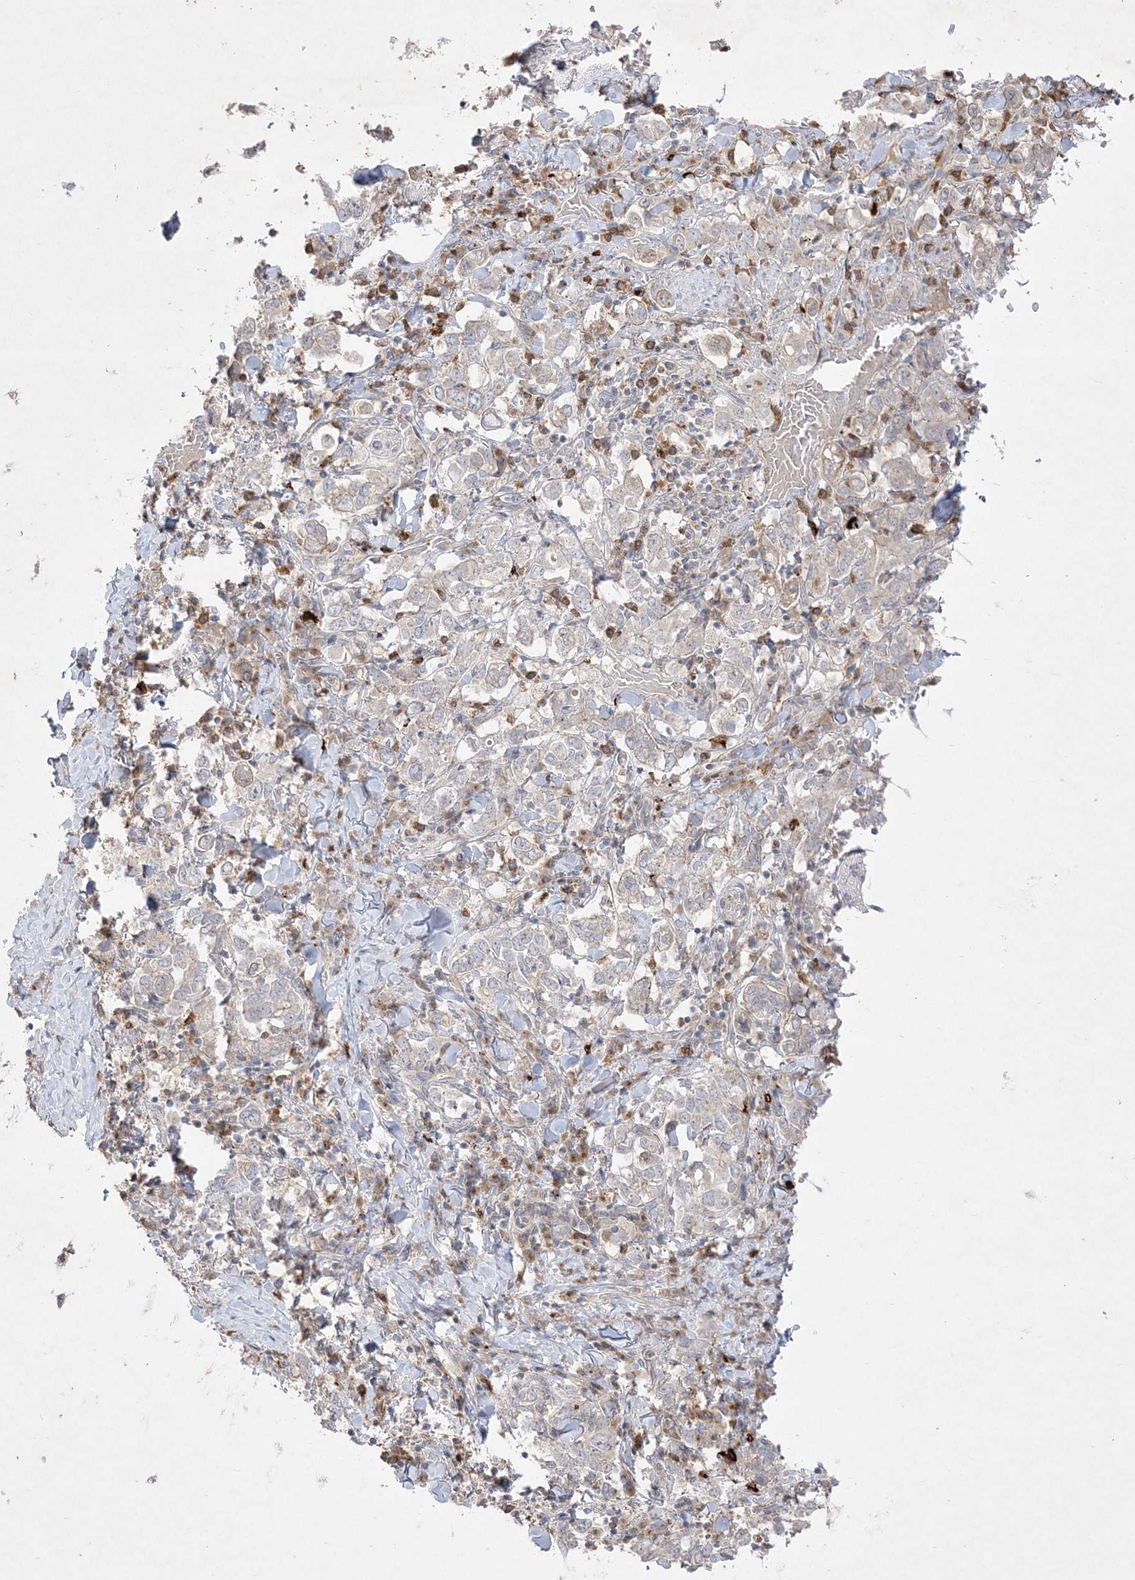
{"staining": {"intensity": "weak", "quantity": "<25%", "location": "cytoplasmic/membranous"}, "tissue": "stomach cancer", "cell_type": "Tumor cells", "image_type": "cancer", "snomed": [{"axis": "morphology", "description": "Adenocarcinoma, NOS"}, {"axis": "topography", "description": "Stomach, upper"}], "caption": "Tumor cells show no significant expression in stomach cancer. Brightfield microscopy of immunohistochemistry (IHC) stained with DAB (brown) and hematoxylin (blue), captured at high magnification.", "gene": "CLNK", "patient": {"sex": "male", "age": 62}}